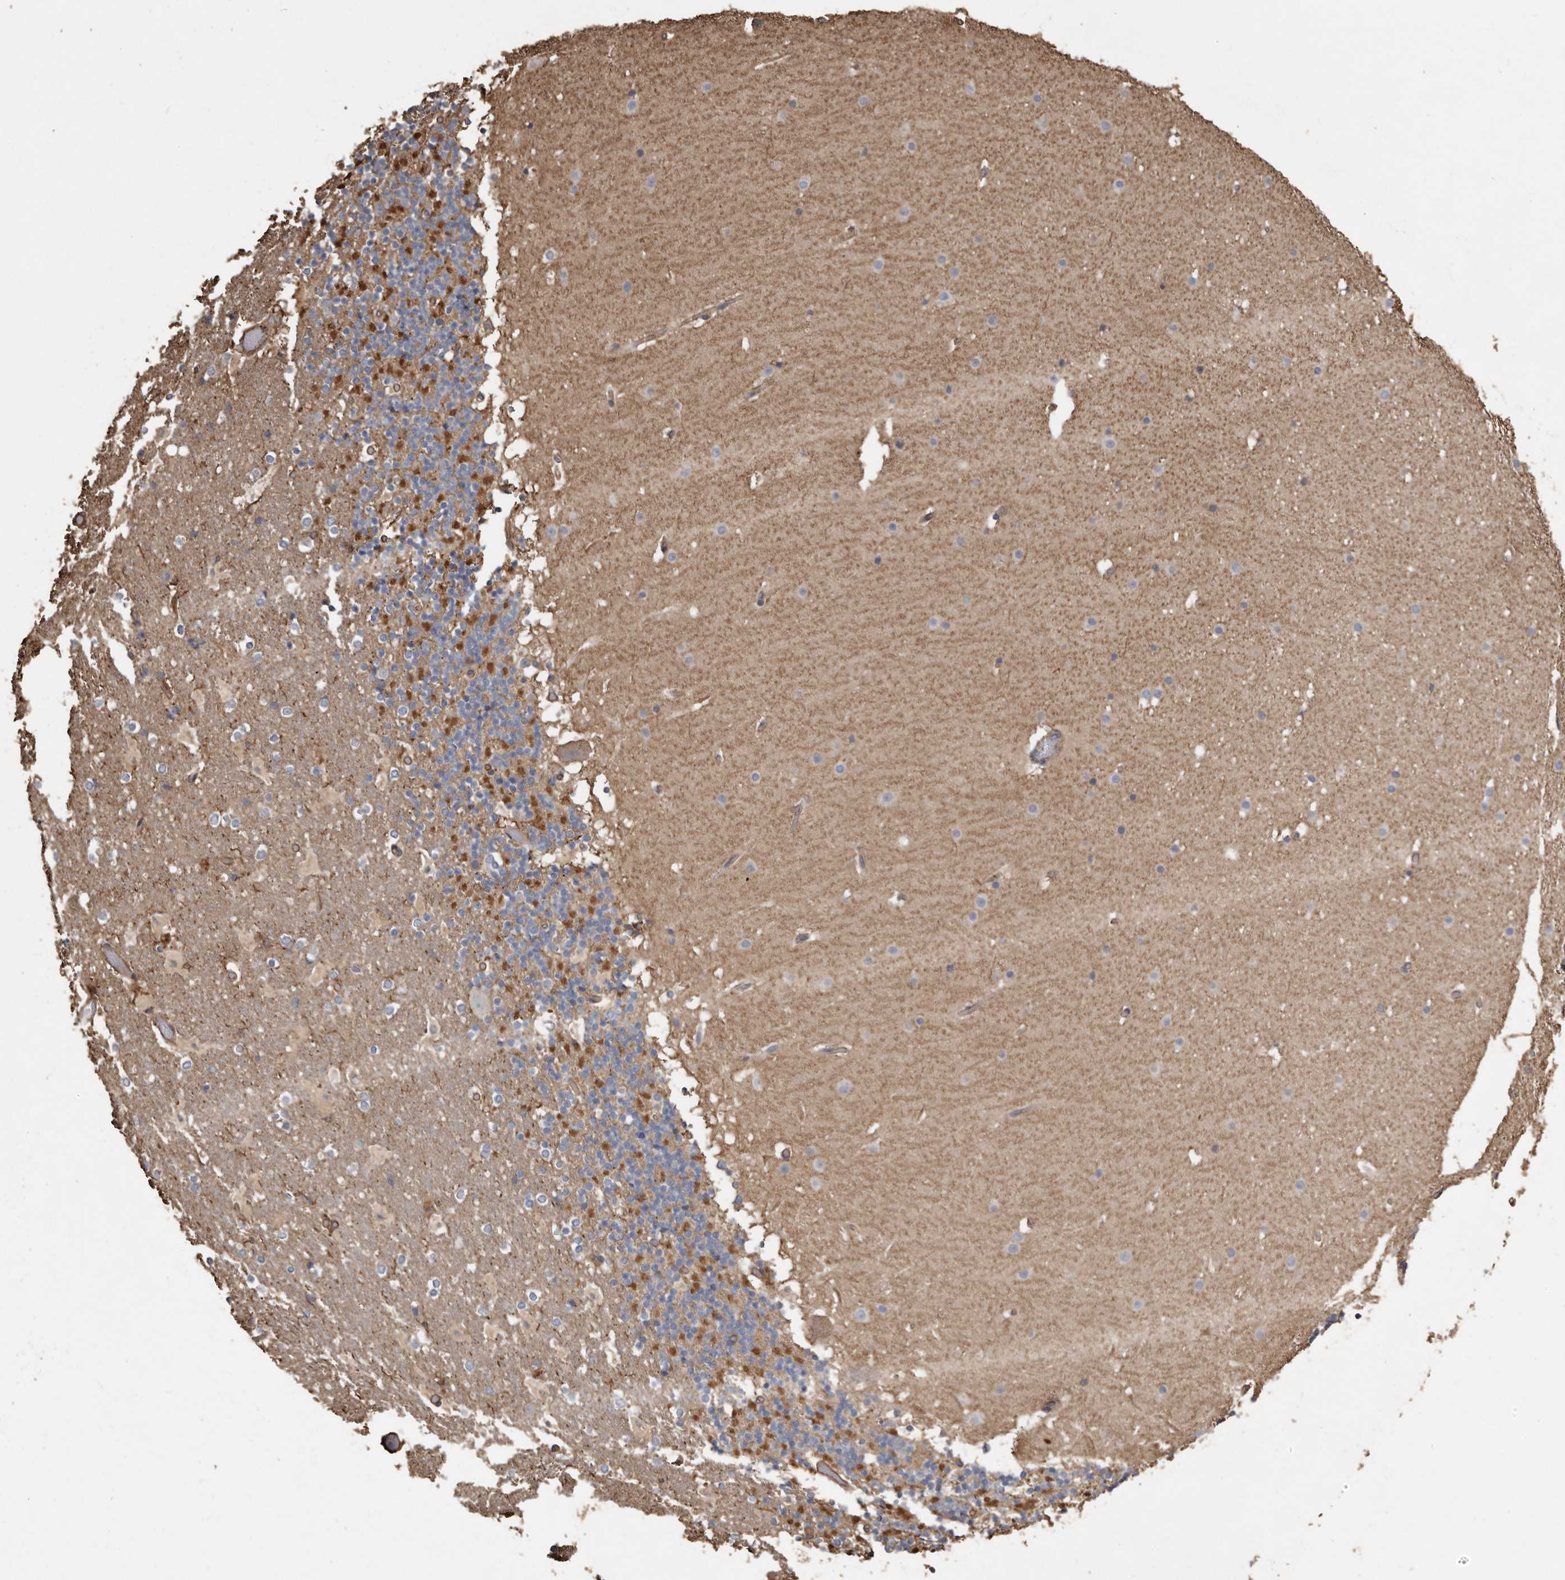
{"staining": {"intensity": "moderate", "quantity": "<25%", "location": "cytoplasmic/membranous"}, "tissue": "cerebellum", "cell_type": "Cells in granular layer", "image_type": "normal", "snomed": [{"axis": "morphology", "description": "Normal tissue, NOS"}, {"axis": "topography", "description": "Cerebellum"}], "caption": "Protein staining reveals moderate cytoplasmic/membranous positivity in about <25% of cells in granular layer in unremarkable cerebellum. Nuclei are stained in blue.", "gene": "DENND6B", "patient": {"sex": "male", "age": 57}}